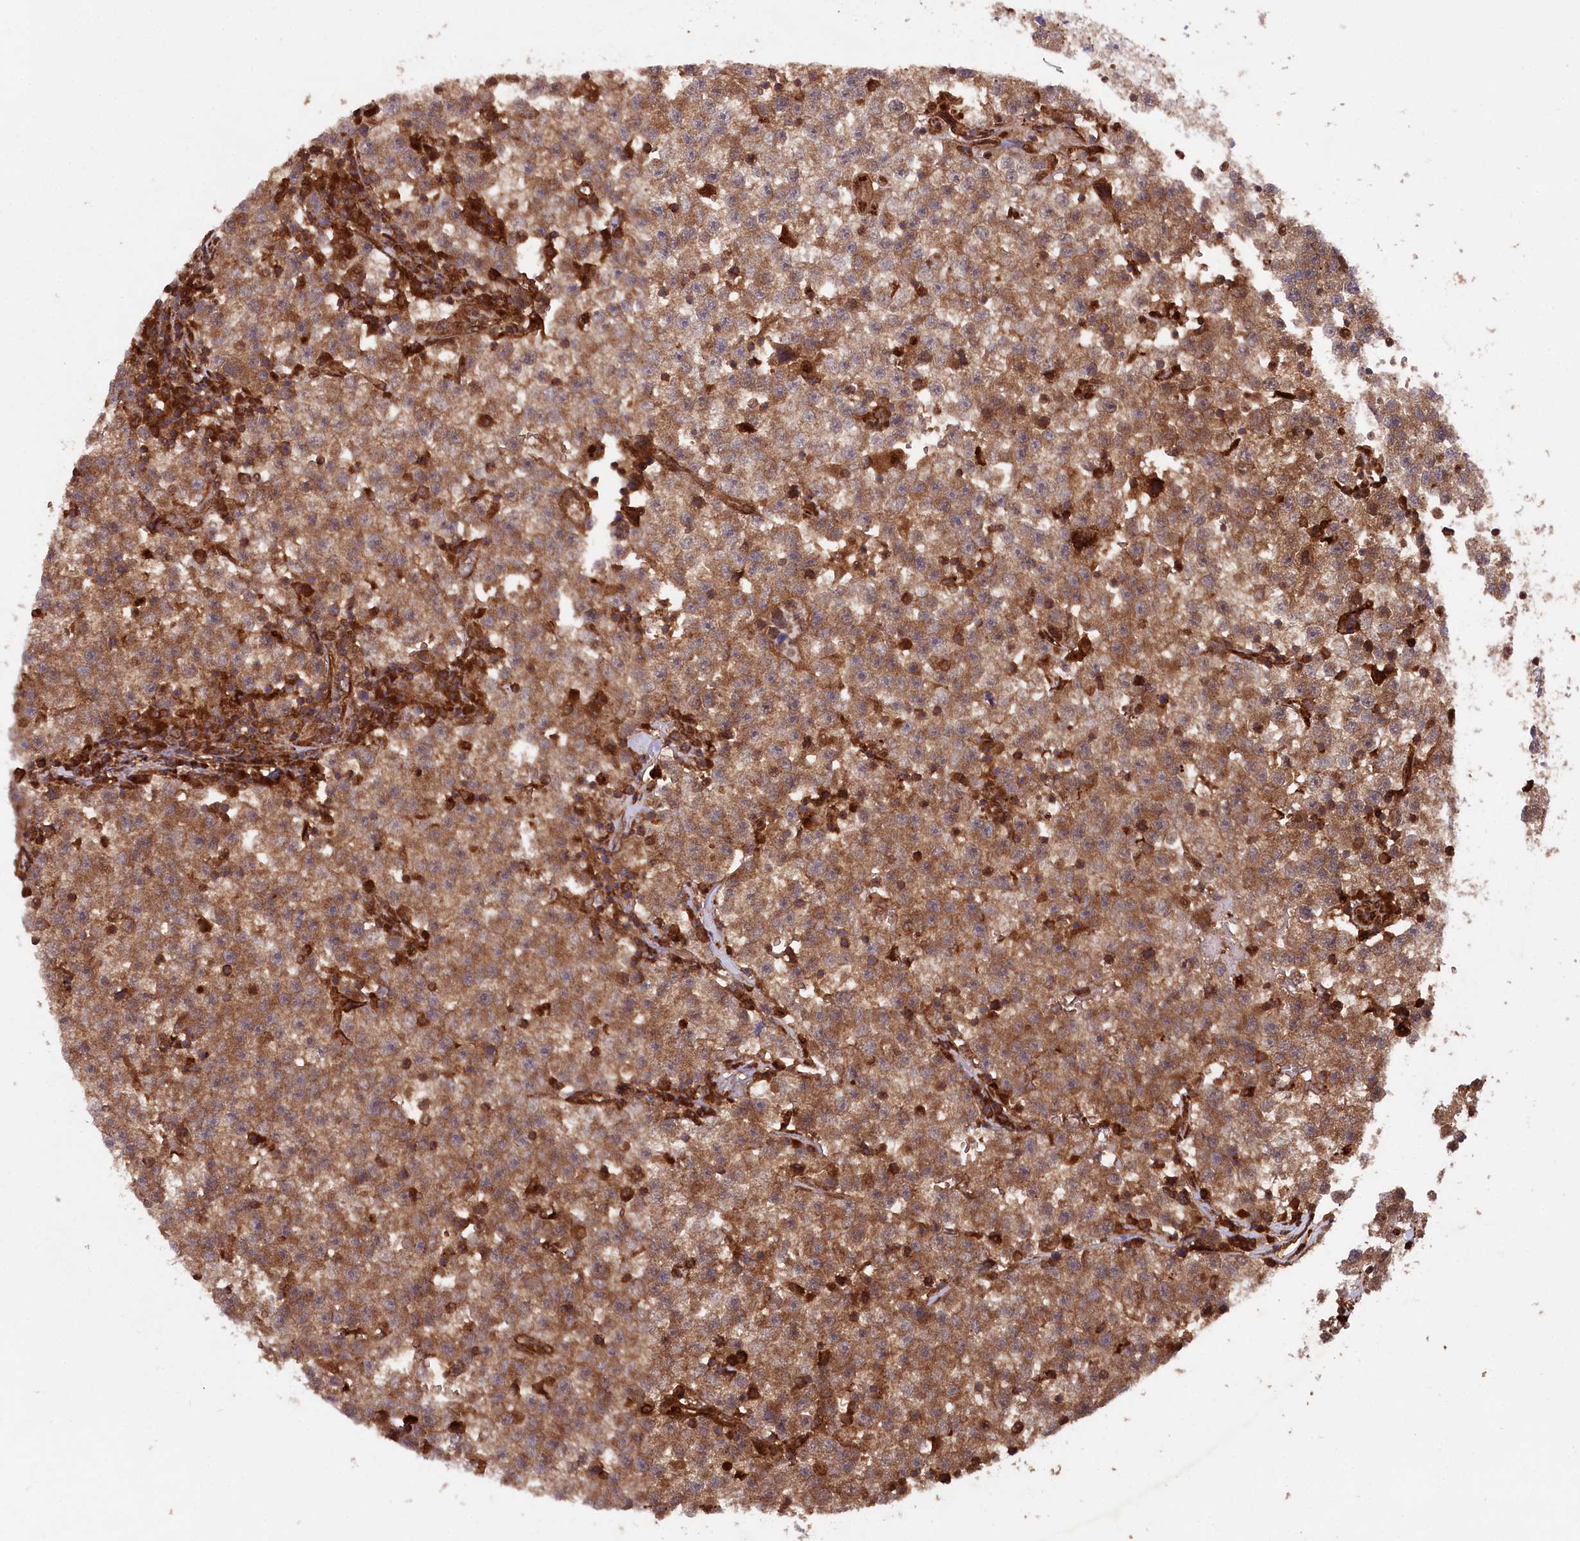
{"staining": {"intensity": "moderate", "quantity": ">75%", "location": "cytoplasmic/membranous"}, "tissue": "testis cancer", "cell_type": "Tumor cells", "image_type": "cancer", "snomed": [{"axis": "morphology", "description": "Seminoma, NOS"}, {"axis": "topography", "description": "Testis"}], "caption": "This image displays immunohistochemistry (IHC) staining of human testis cancer, with medium moderate cytoplasmic/membranous positivity in approximately >75% of tumor cells.", "gene": "LSG1", "patient": {"sex": "male", "age": 22}}